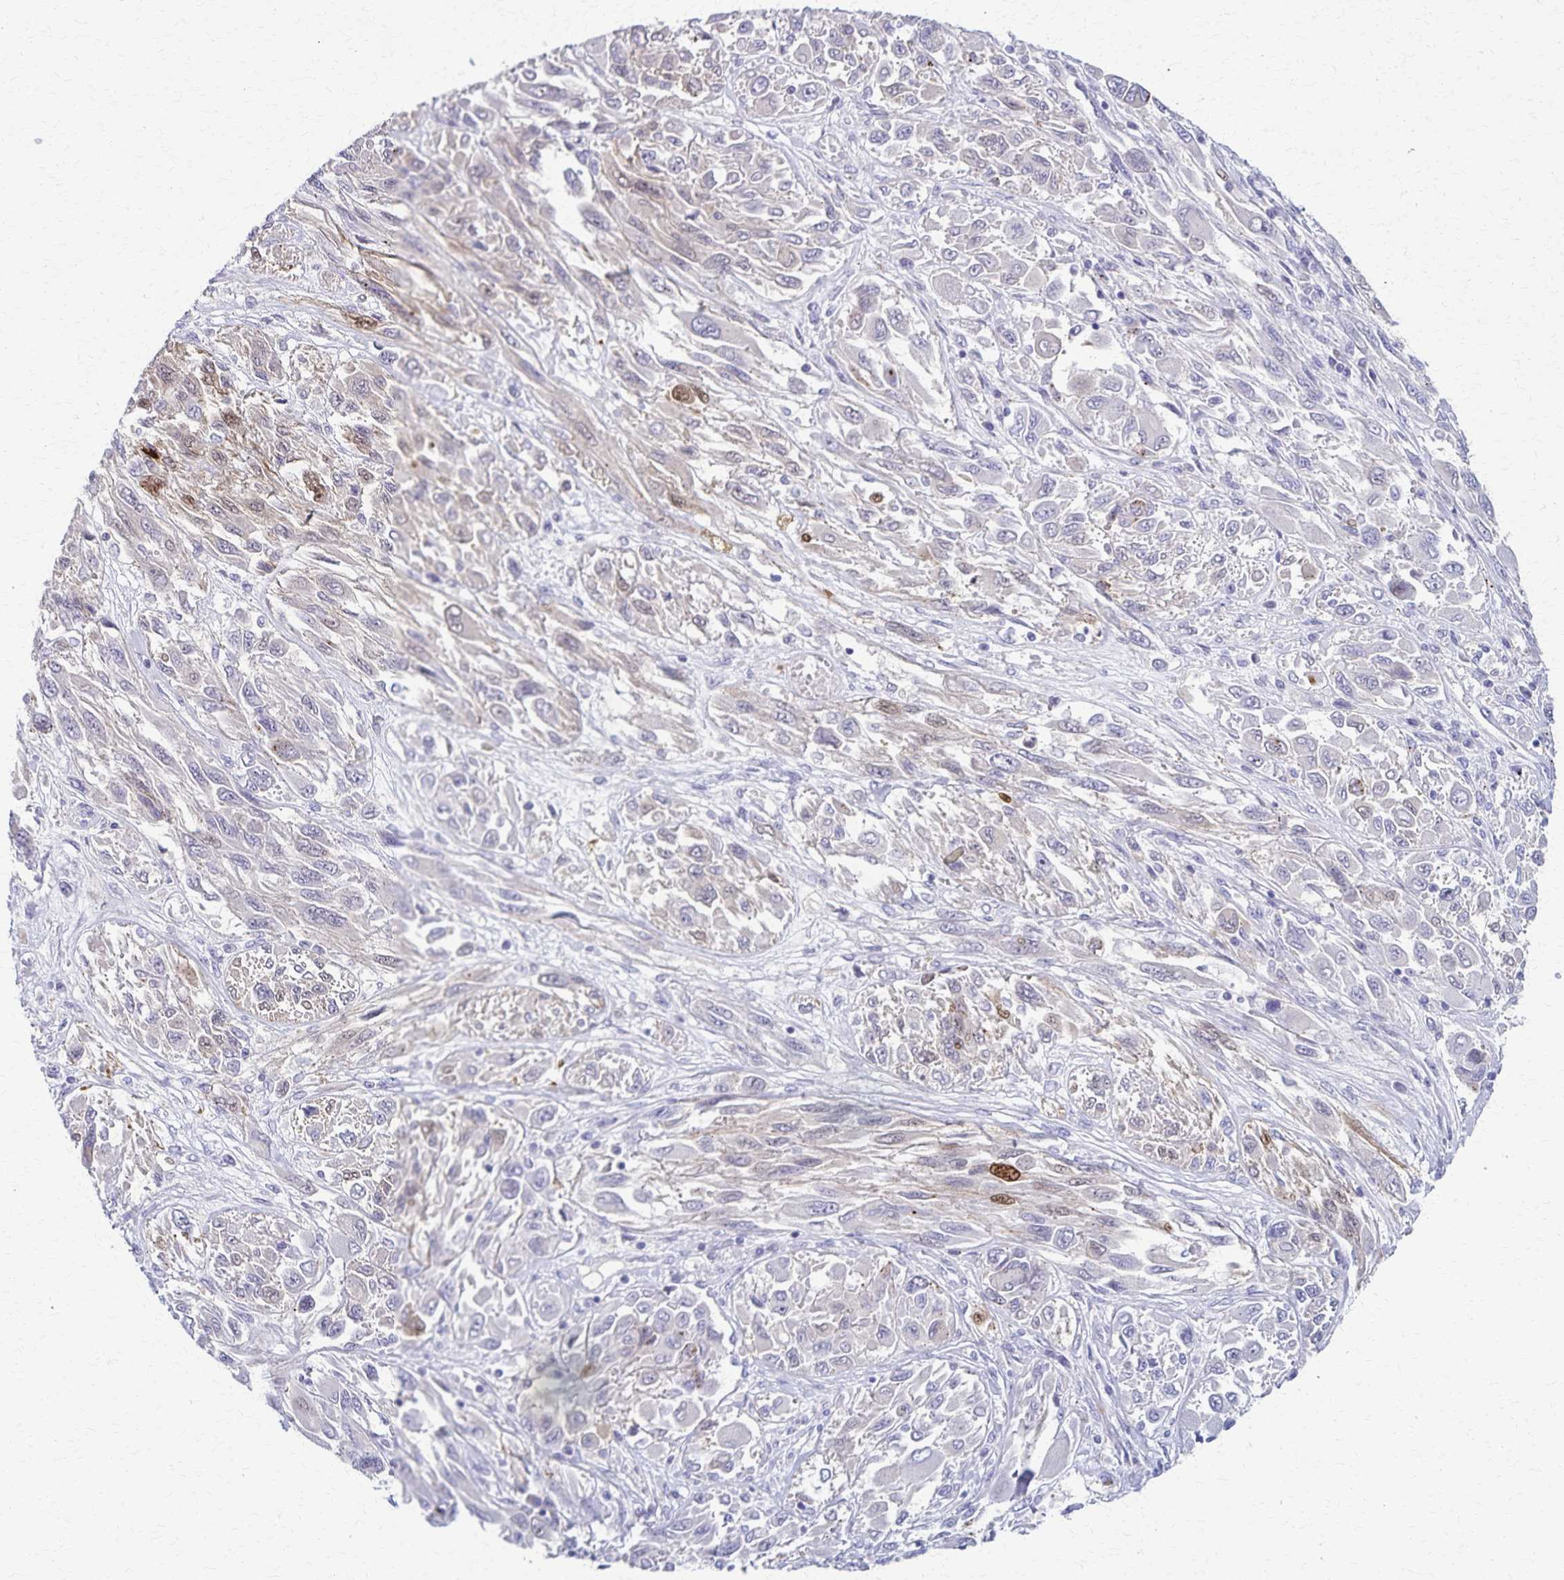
{"staining": {"intensity": "negative", "quantity": "none", "location": "none"}, "tissue": "melanoma", "cell_type": "Tumor cells", "image_type": "cancer", "snomed": [{"axis": "morphology", "description": "Malignant melanoma, NOS"}, {"axis": "topography", "description": "Skin"}], "caption": "This is an IHC micrograph of human melanoma. There is no staining in tumor cells.", "gene": "TMEM60", "patient": {"sex": "female", "age": 91}}